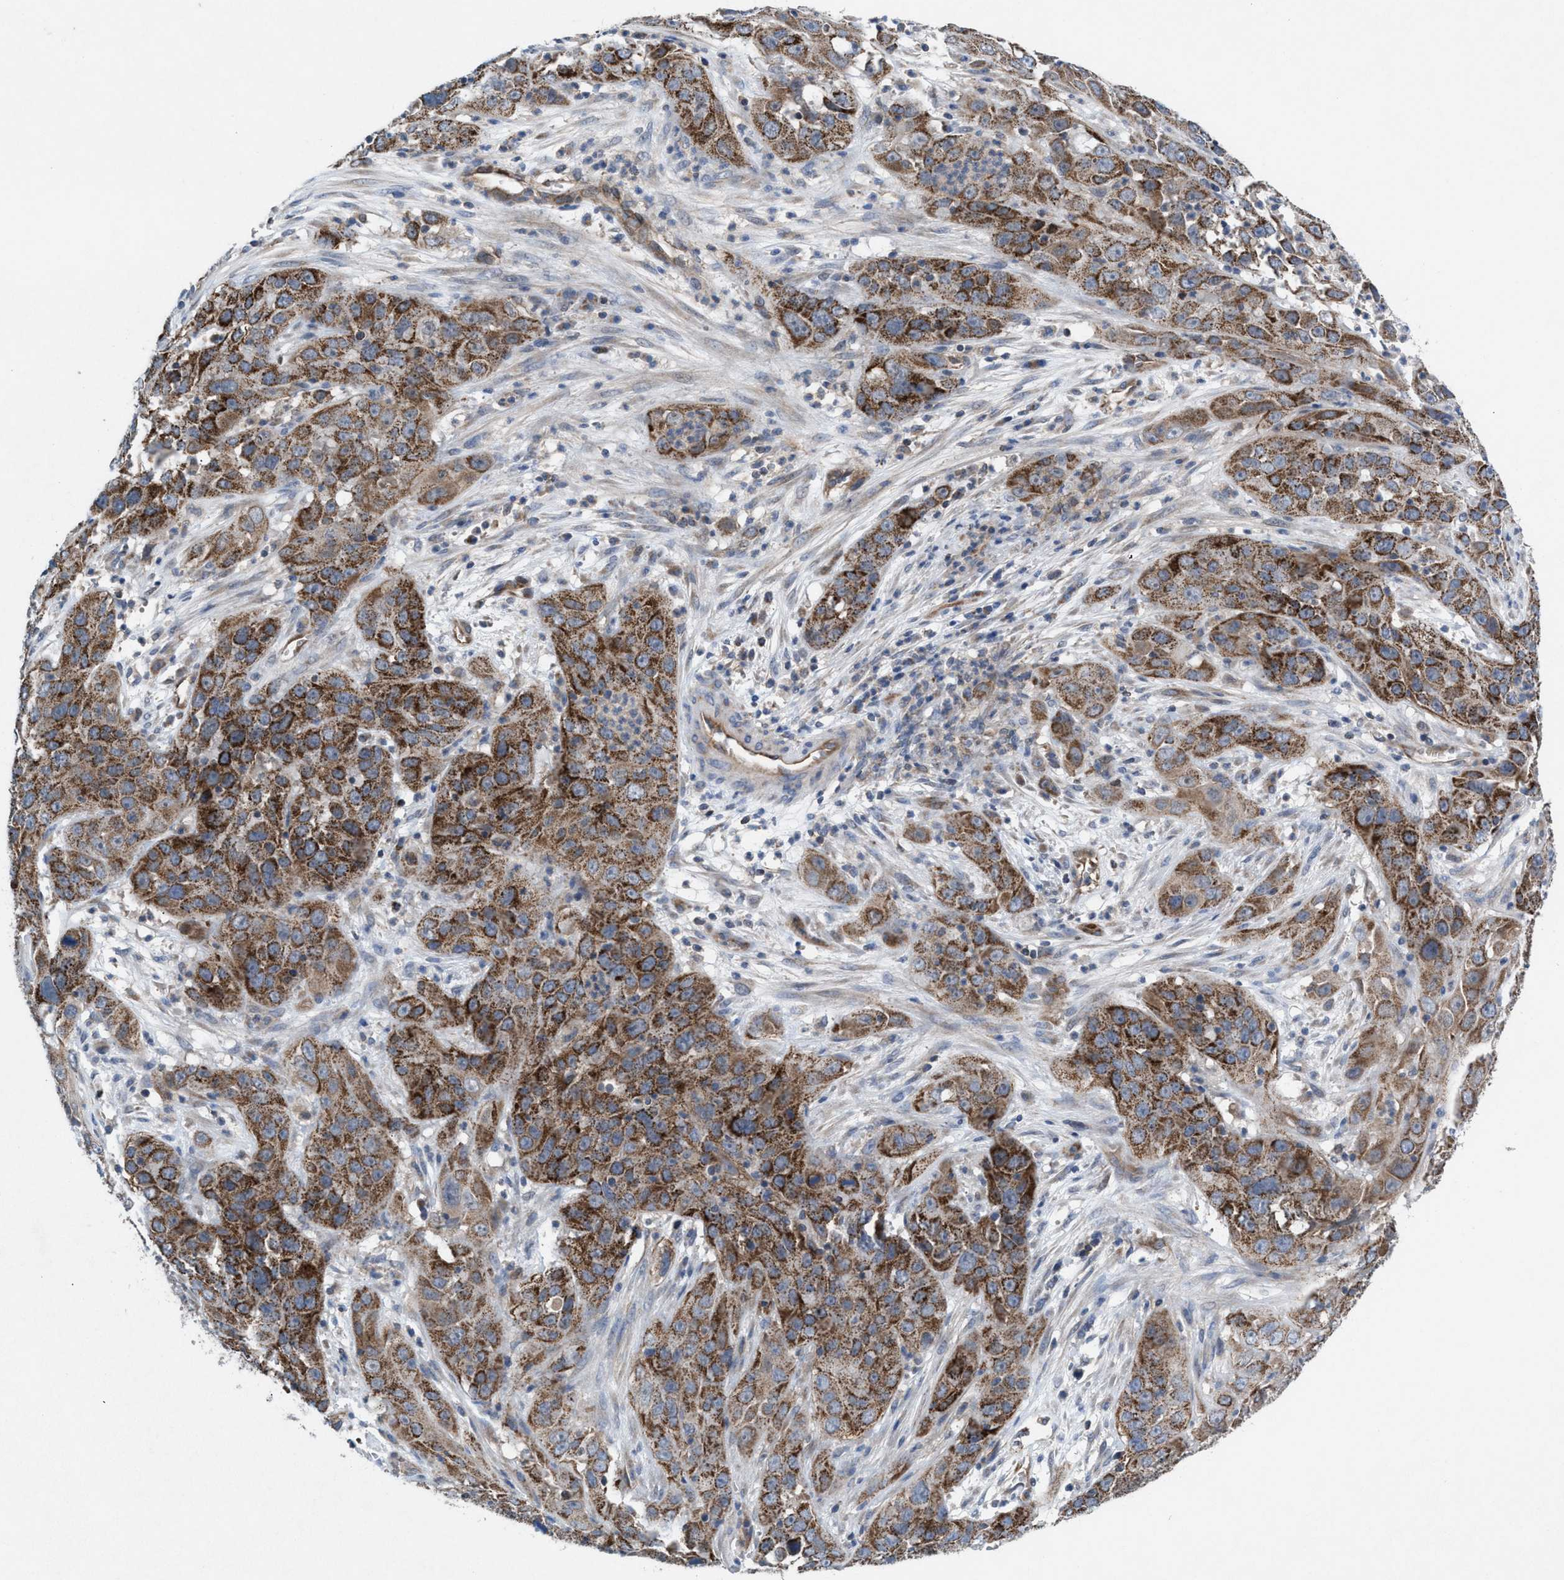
{"staining": {"intensity": "moderate", "quantity": ">75%", "location": "cytoplasmic/membranous"}, "tissue": "cervical cancer", "cell_type": "Tumor cells", "image_type": "cancer", "snomed": [{"axis": "morphology", "description": "Squamous cell carcinoma, NOS"}, {"axis": "topography", "description": "Cervix"}], "caption": "Cervical squamous cell carcinoma tissue reveals moderate cytoplasmic/membranous staining in about >75% of tumor cells, visualized by immunohistochemistry.", "gene": "MRM1", "patient": {"sex": "female", "age": 32}}